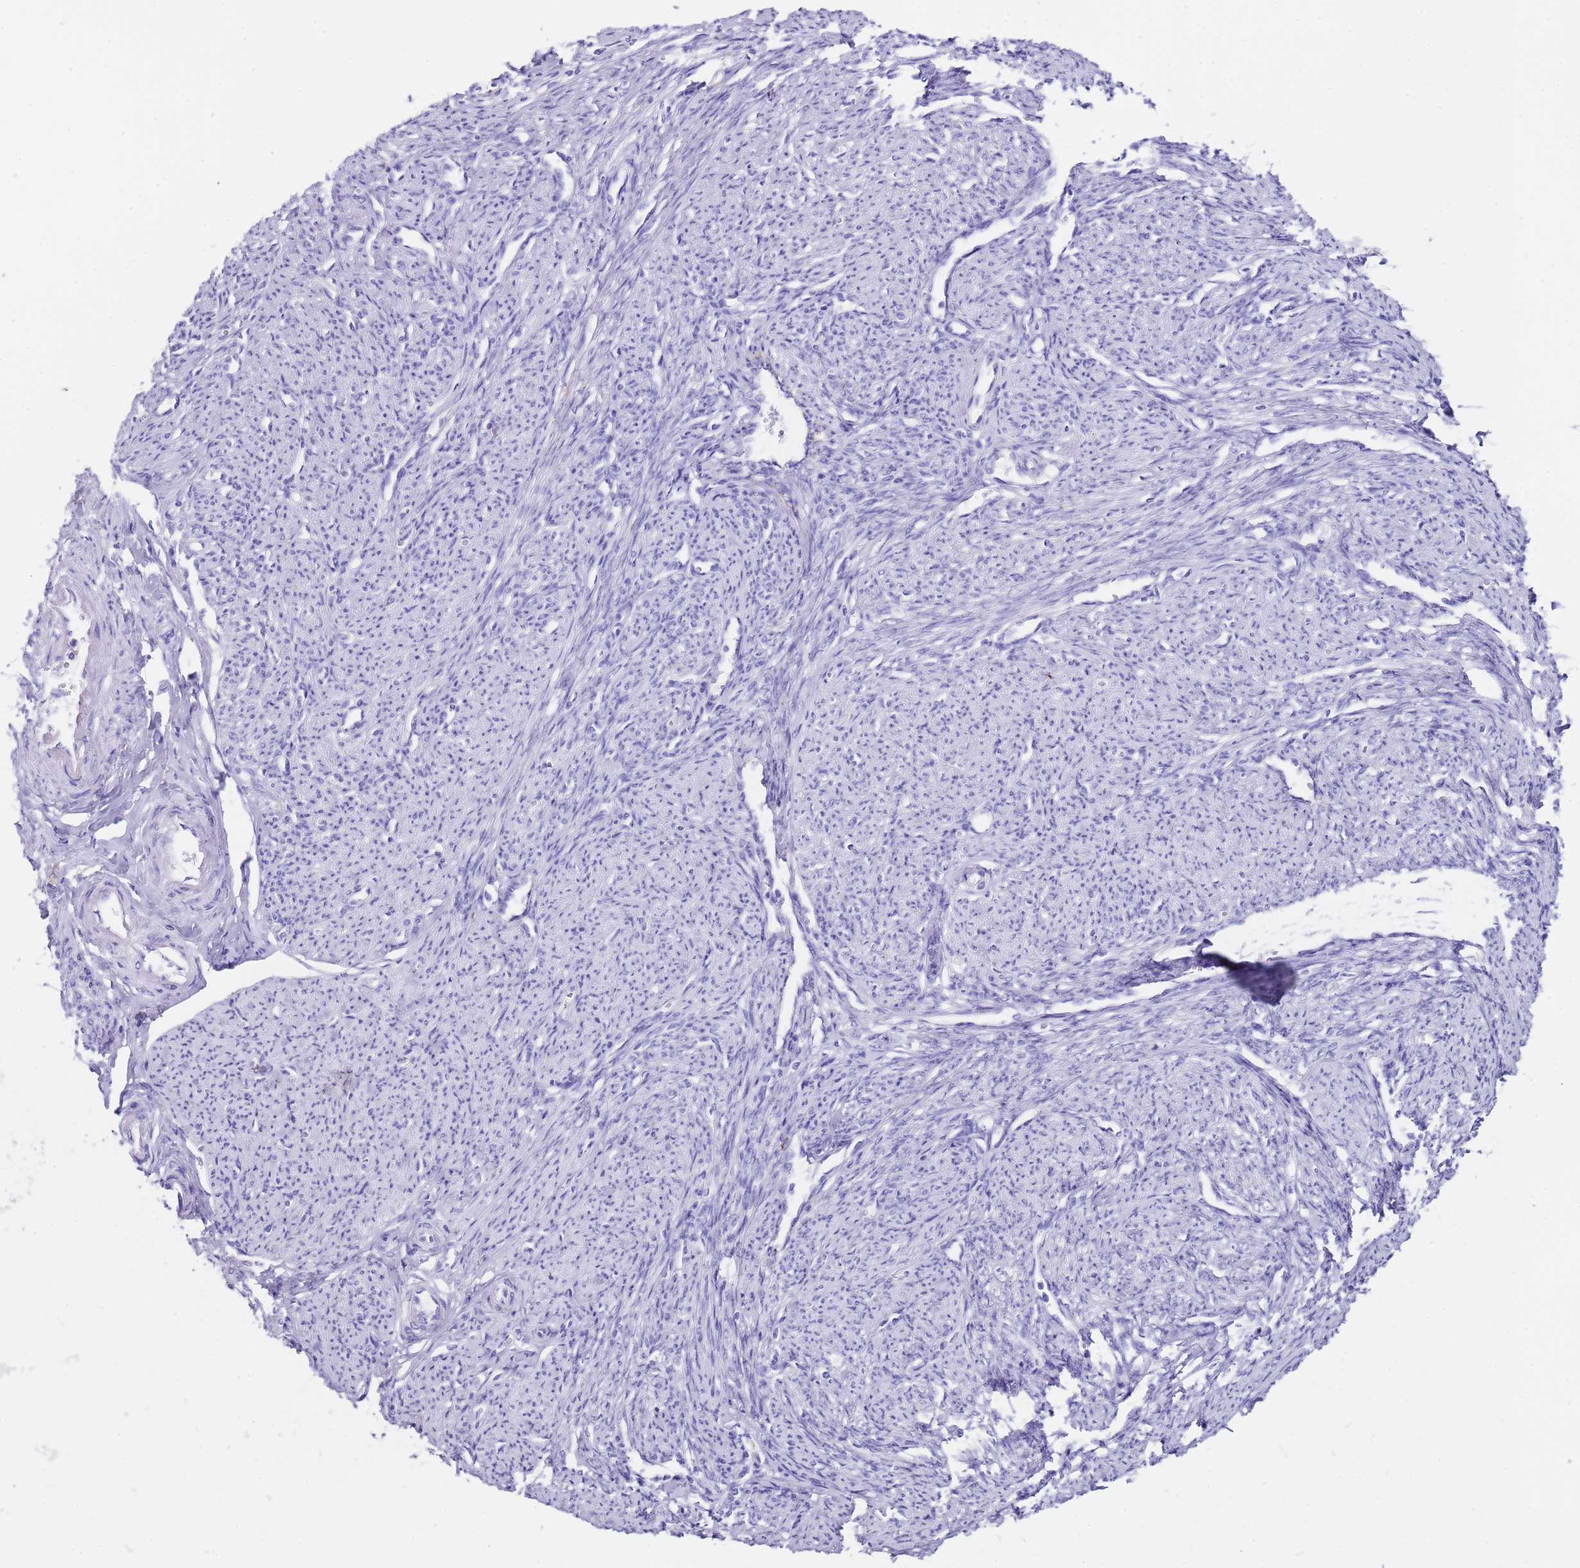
{"staining": {"intensity": "negative", "quantity": "none", "location": "none"}, "tissue": "smooth muscle", "cell_type": "Smooth muscle cells", "image_type": "normal", "snomed": [{"axis": "morphology", "description": "Normal tissue, NOS"}, {"axis": "topography", "description": "Smooth muscle"}, {"axis": "topography", "description": "Uterus"}], "caption": "High power microscopy image of an immunohistochemistry (IHC) image of normal smooth muscle, revealing no significant positivity in smooth muscle cells. Brightfield microscopy of immunohistochemistry (IHC) stained with DAB (3,3'-diaminobenzidine) (brown) and hematoxylin (blue), captured at high magnification.", "gene": "PTBP2", "patient": {"sex": "female", "age": 59}}